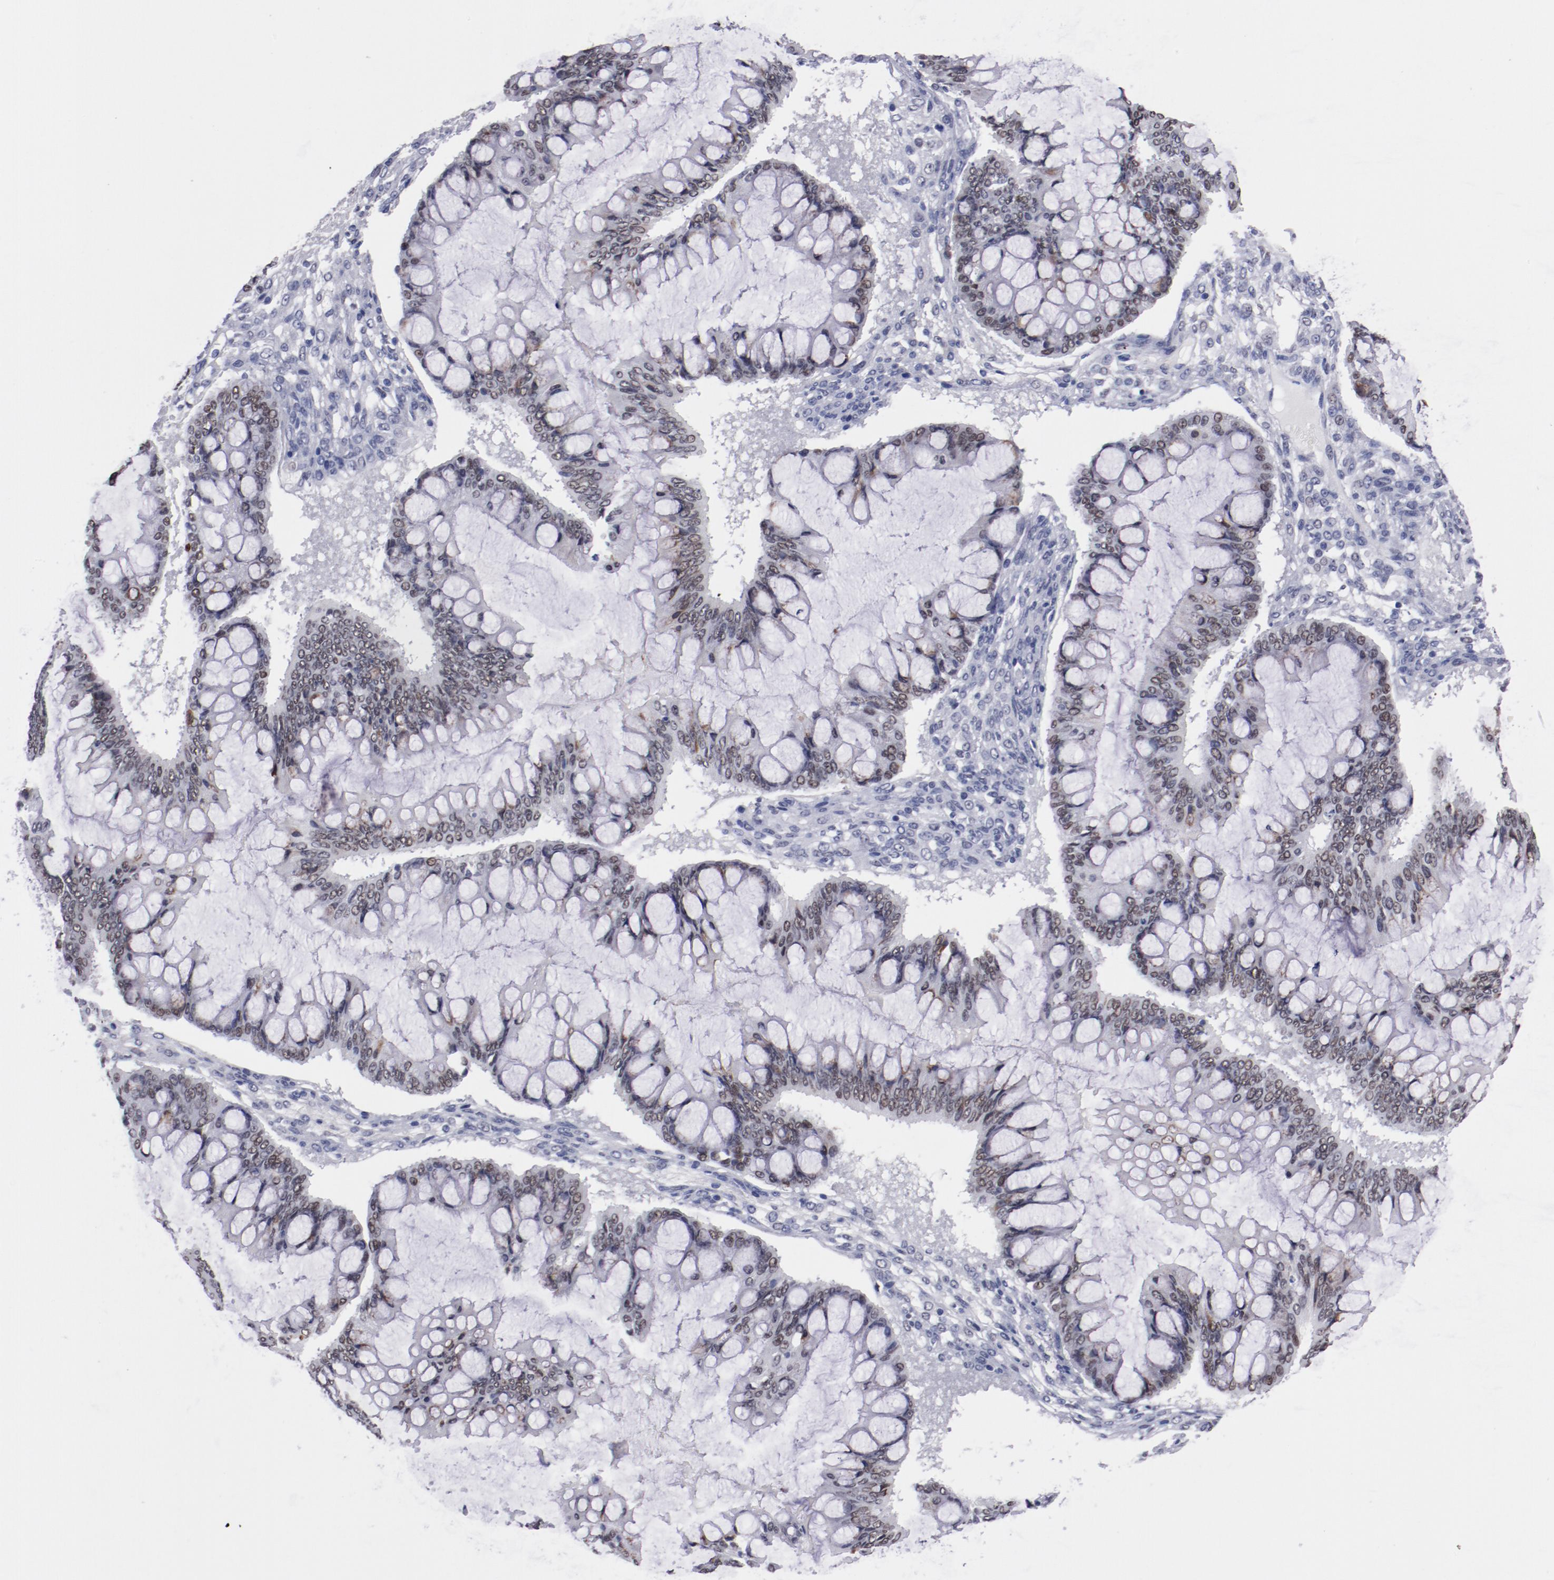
{"staining": {"intensity": "weak", "quantity": ">75%", "location": "nuclear"}, "tissue": "ovarian cancer", "cell_type": "Tumor cells", "image_type": "cancer", "snomed": [{"axis": "morphology", "description": "Cystadenocarcinoma, mucinous, NOS"}, {"axis": "topography", "description": "Ovary"}], "caption": "A brown stain shows weak nuclear expression of a protein in human ovarian cancer tumor cells.", "gene": "HNF1B", "patient": {"sex": "female", "age": 73}}